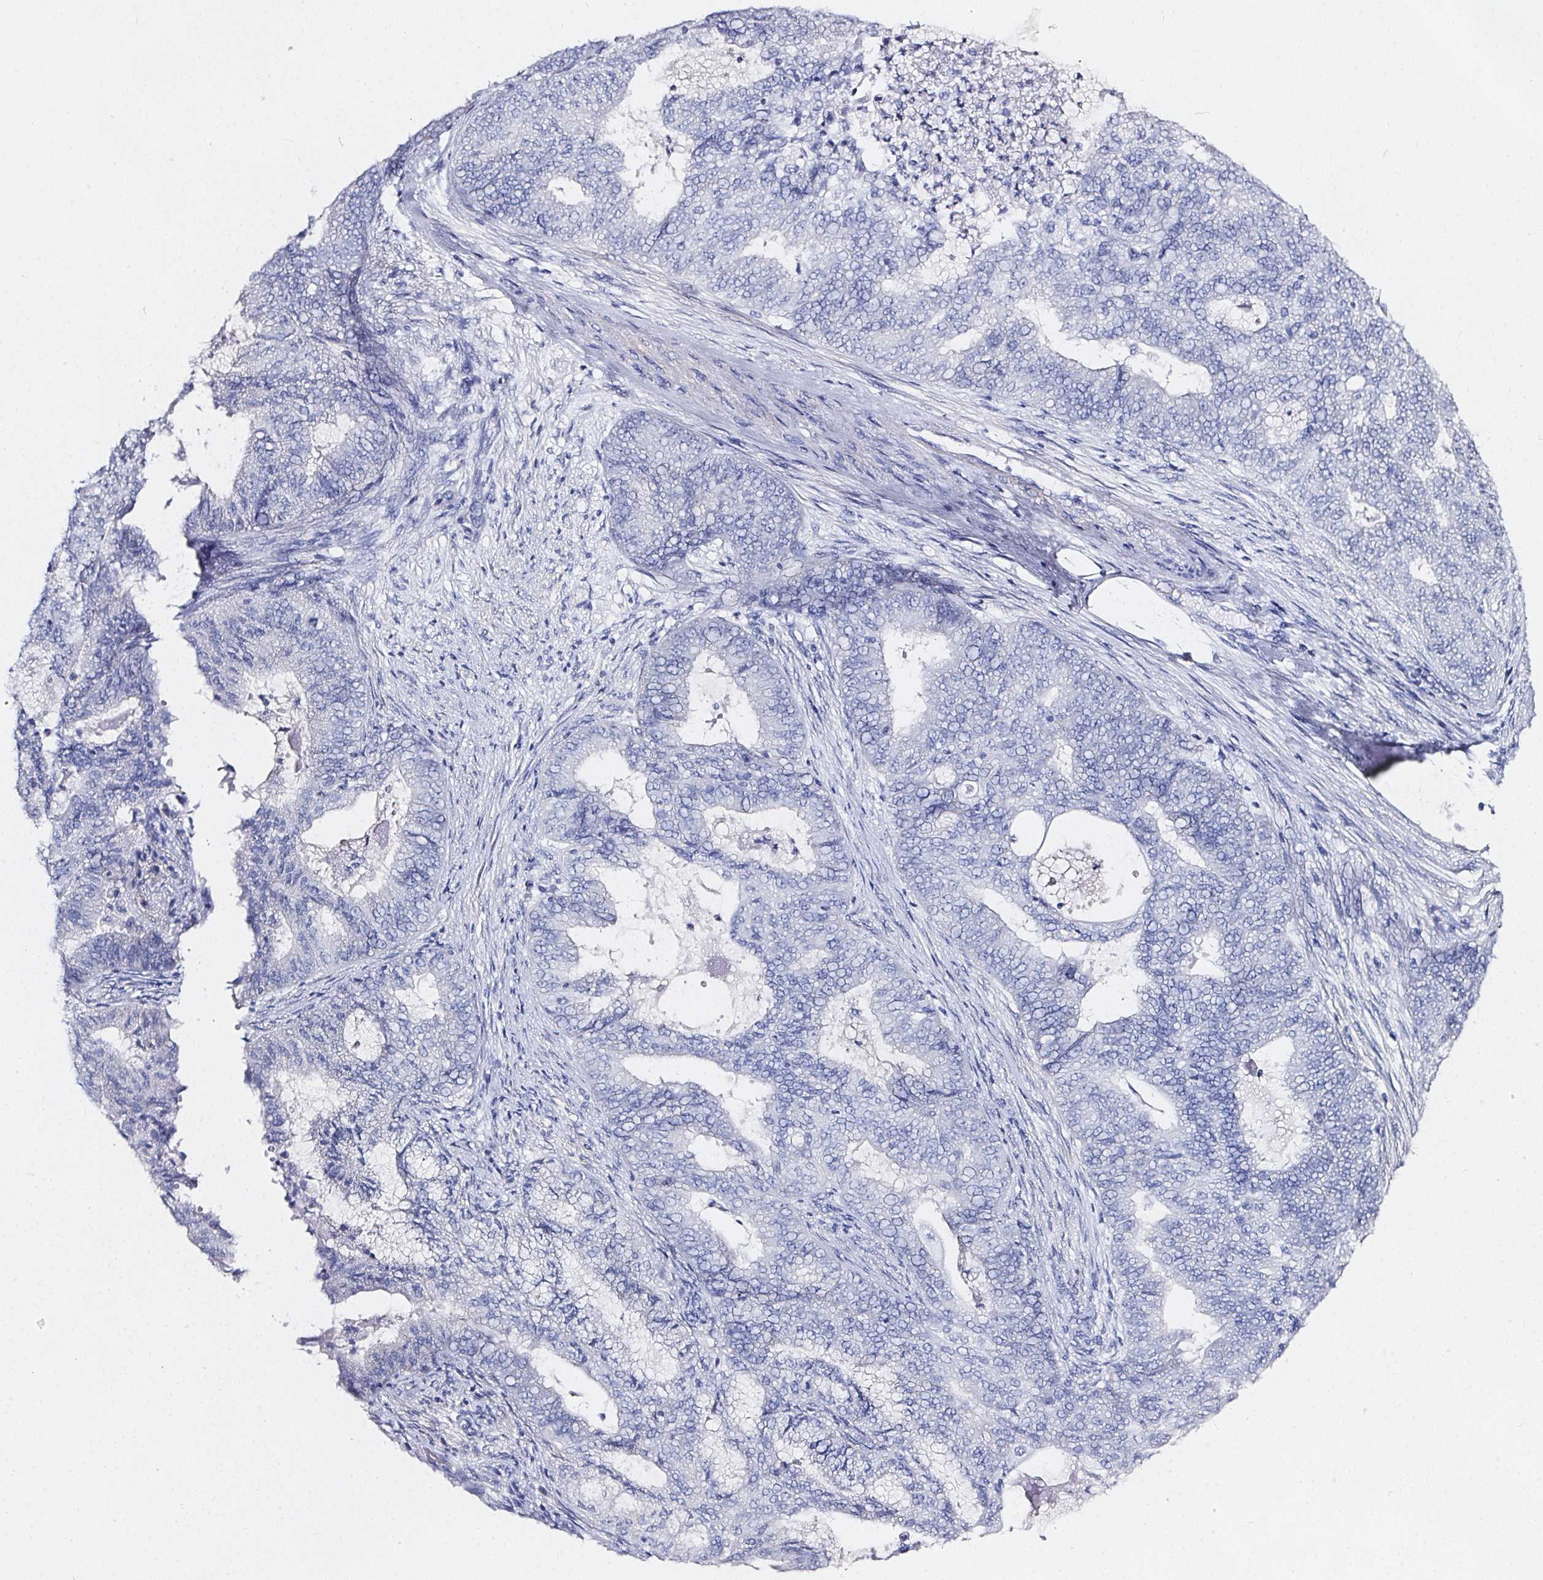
{"staining": {"intensity": "negative", "quantity": "none", "location": "none"}, "tissue": "endometrial cancer", "cell_type": "Tumor cells", "image_type": "cancer", "snomed": [{"axis": "morphology", "description": "Adenocarcinoma, NOS"}, {"axis": "topography", "description": "Endometrium"}], "caption": "This image is of endometrial cancer stained with immunohistochemistry to label a protein in brown with the nuclei are counter-stained blue. There is no expression in tumor cells.", "gene": "ELAVL2", "patient": {"sex": "female", "age": 62}}